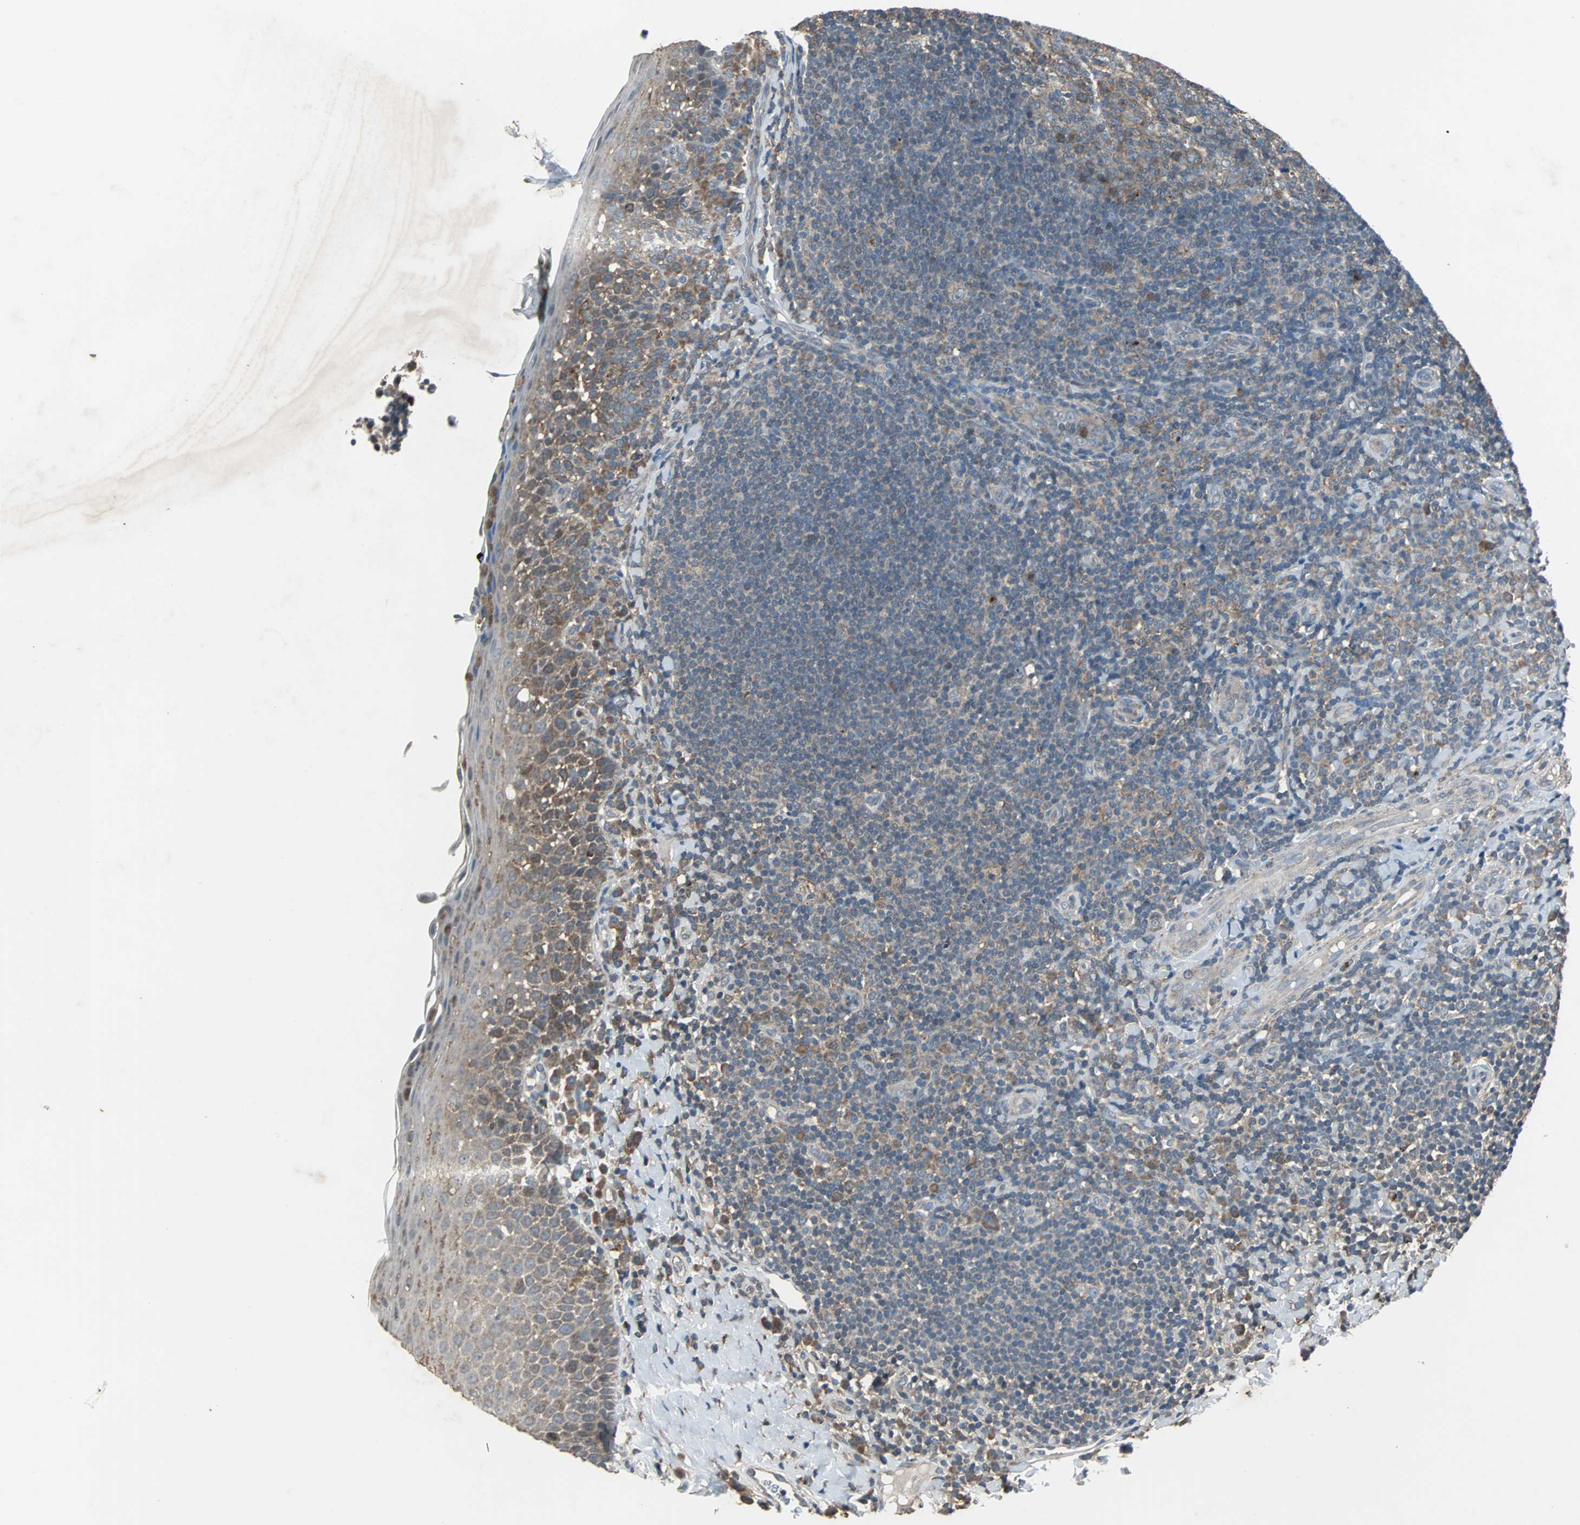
{"staining": {"intensity": "weak", "quantity": "<25%", "location": "cytoplasmic/membranous"}, "tissue": "tonsil", "cell_type": "Germinal center cells", "image_type": "normal", "snomed": [{"axis": "morphology", "description": "Normal tissue, NOS"}, {"axis": "topography", "description": "Tonsil"}], "caption": "The image reveals no significant expression in germinal center cells of tonsil.", "gene": "SOS1", "patient": {"sex": "male", "age": 17}}